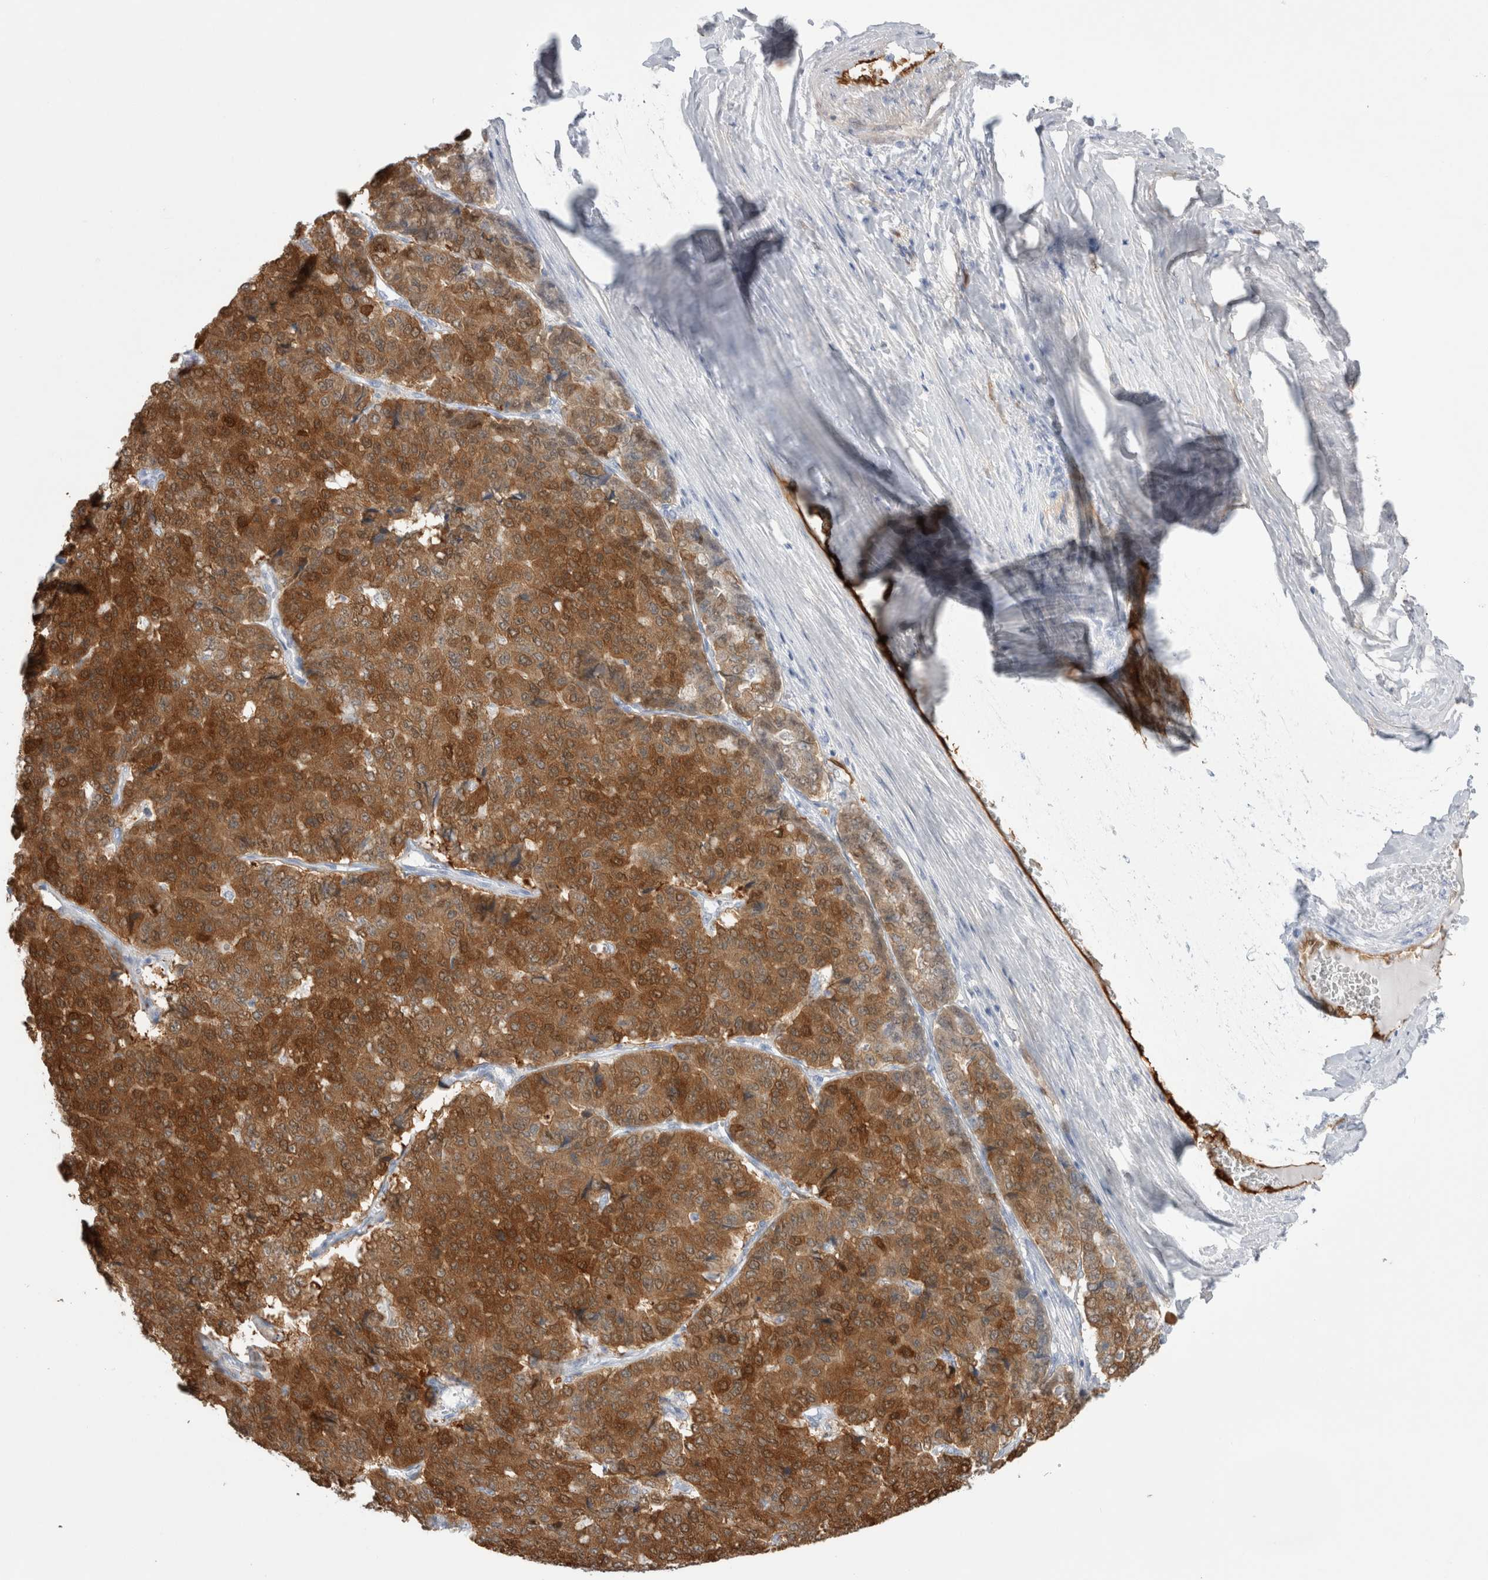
{"staining": {"intensity": "strong", "quantity": ">75%", "location": "cytoplasmic/membranous"}, "tissue": "pancreatic cancer", "cell_type": "Tumor cells", "image_type": "cancer", "snomed": [{"axis": "morphology", "description": "Adenocarcinoma, NOS"}, {"axis": "topography", "description": "Pancreas"}], "caption": "A high amount of strong cytoplasmic/membranous positivity is seen in approximately >75% of tumor cells in pancreatic cancer (adenocarcinoma) tissue.", "gene": "NAPEPLD", "patient": {"sex": "male", "age": 50}}